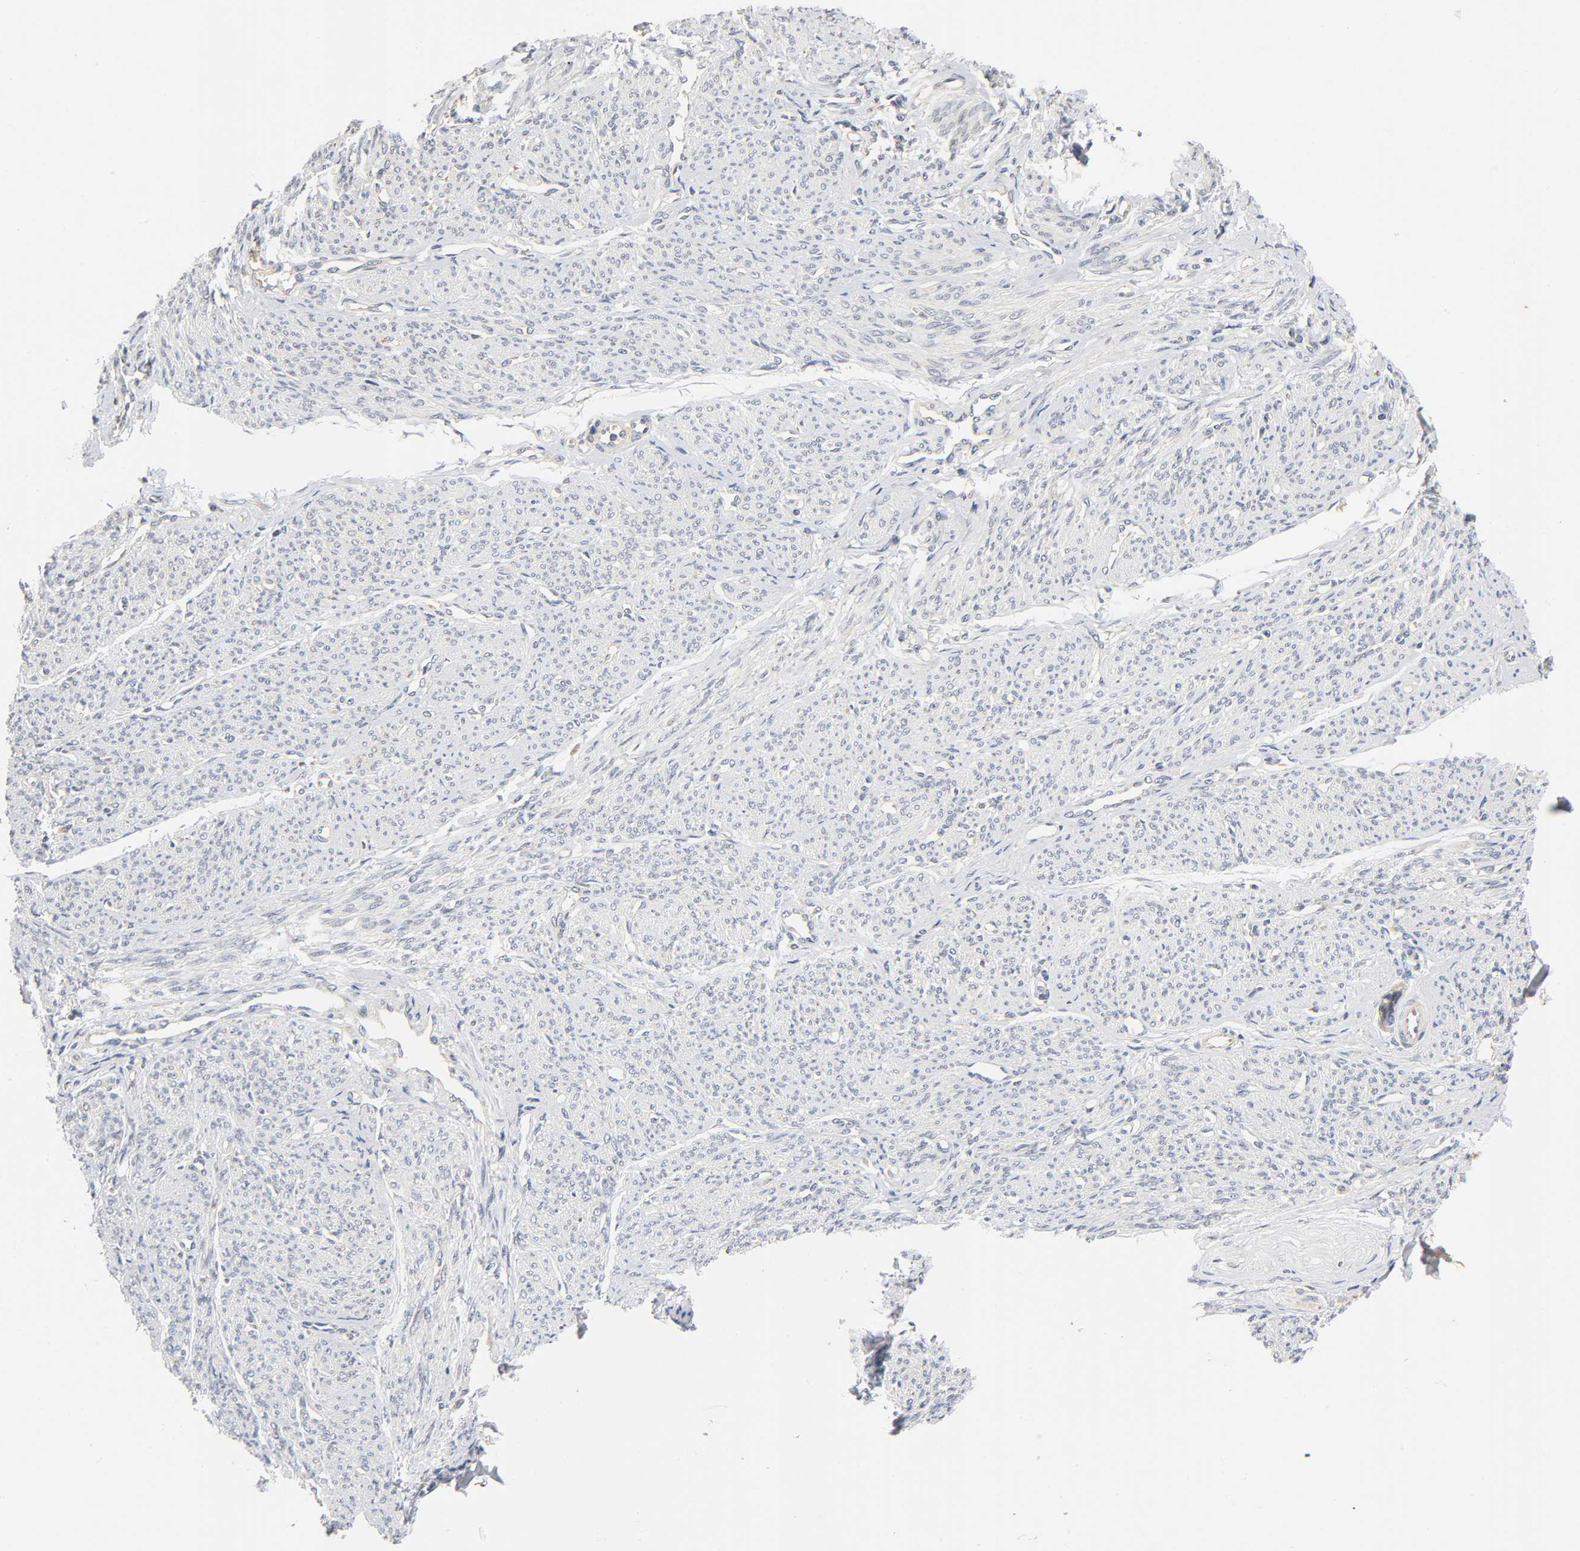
{"staining": {"intensity": "negative", "quantity": "none", "location": "none"}, "tissue": "smooth muscle", "cell_type": "Smooth muscle cells", "image_type": "normal", "snomed": [{"axis": "morphology", "description": "Normal tissue, NOS"}, {"axis": "topography", "description": "Smooth muscle"}], "caption": "This is an immunohistochemistry (IHC) image of benign smooth muscle. There is no positivity in smooth muscle cells.", "gene": "NRP1", "patient": {"sex": "female", "age": 65}}